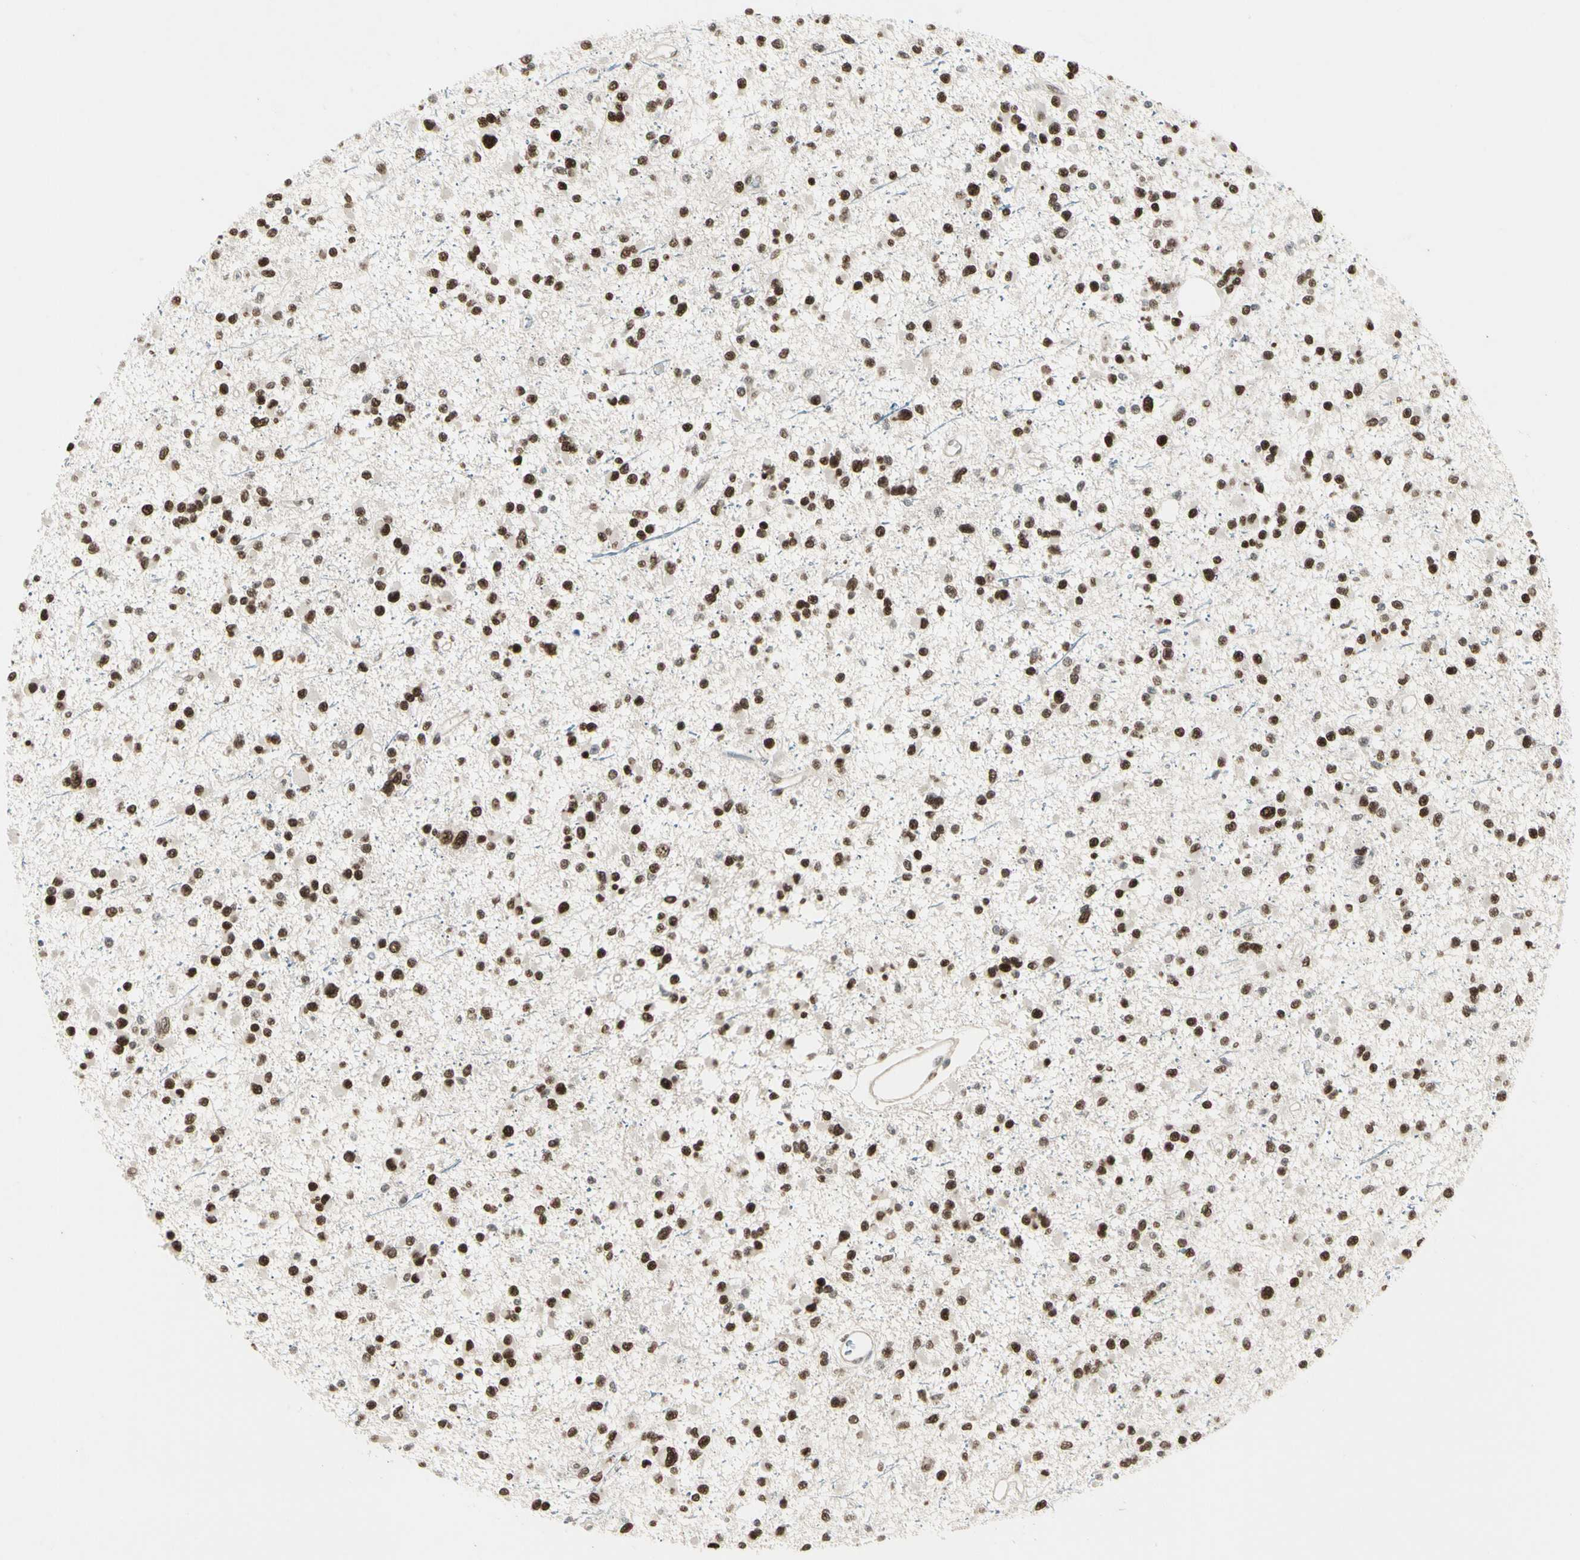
{"staining": {"intensity": "strong", "quantity": ">75%", "location": "nuclear"}, "tissue": "glioma", "cell_type": "Tumor cells", "image_type": "cancer", "snomed": [{"axis": "morphology", "description": "Glioma, malignant, Low grade"}, {"axis": "topography", "description": "Brain"}], "caption": "Low-grade glioma (malignant) was stained to show a protein in brown. There is high levels of strong nuclear staining in approximately >75% of tumor cells. The staining was performed using DAB (3,3'-diaminobenzidine) to visualize the protein expression in brown, while the nuclei were stained in blue with hematoxylin (Magnification: 20x).", "gene": "GTF3A", "patient": {"sex": "female", "age": 22}}